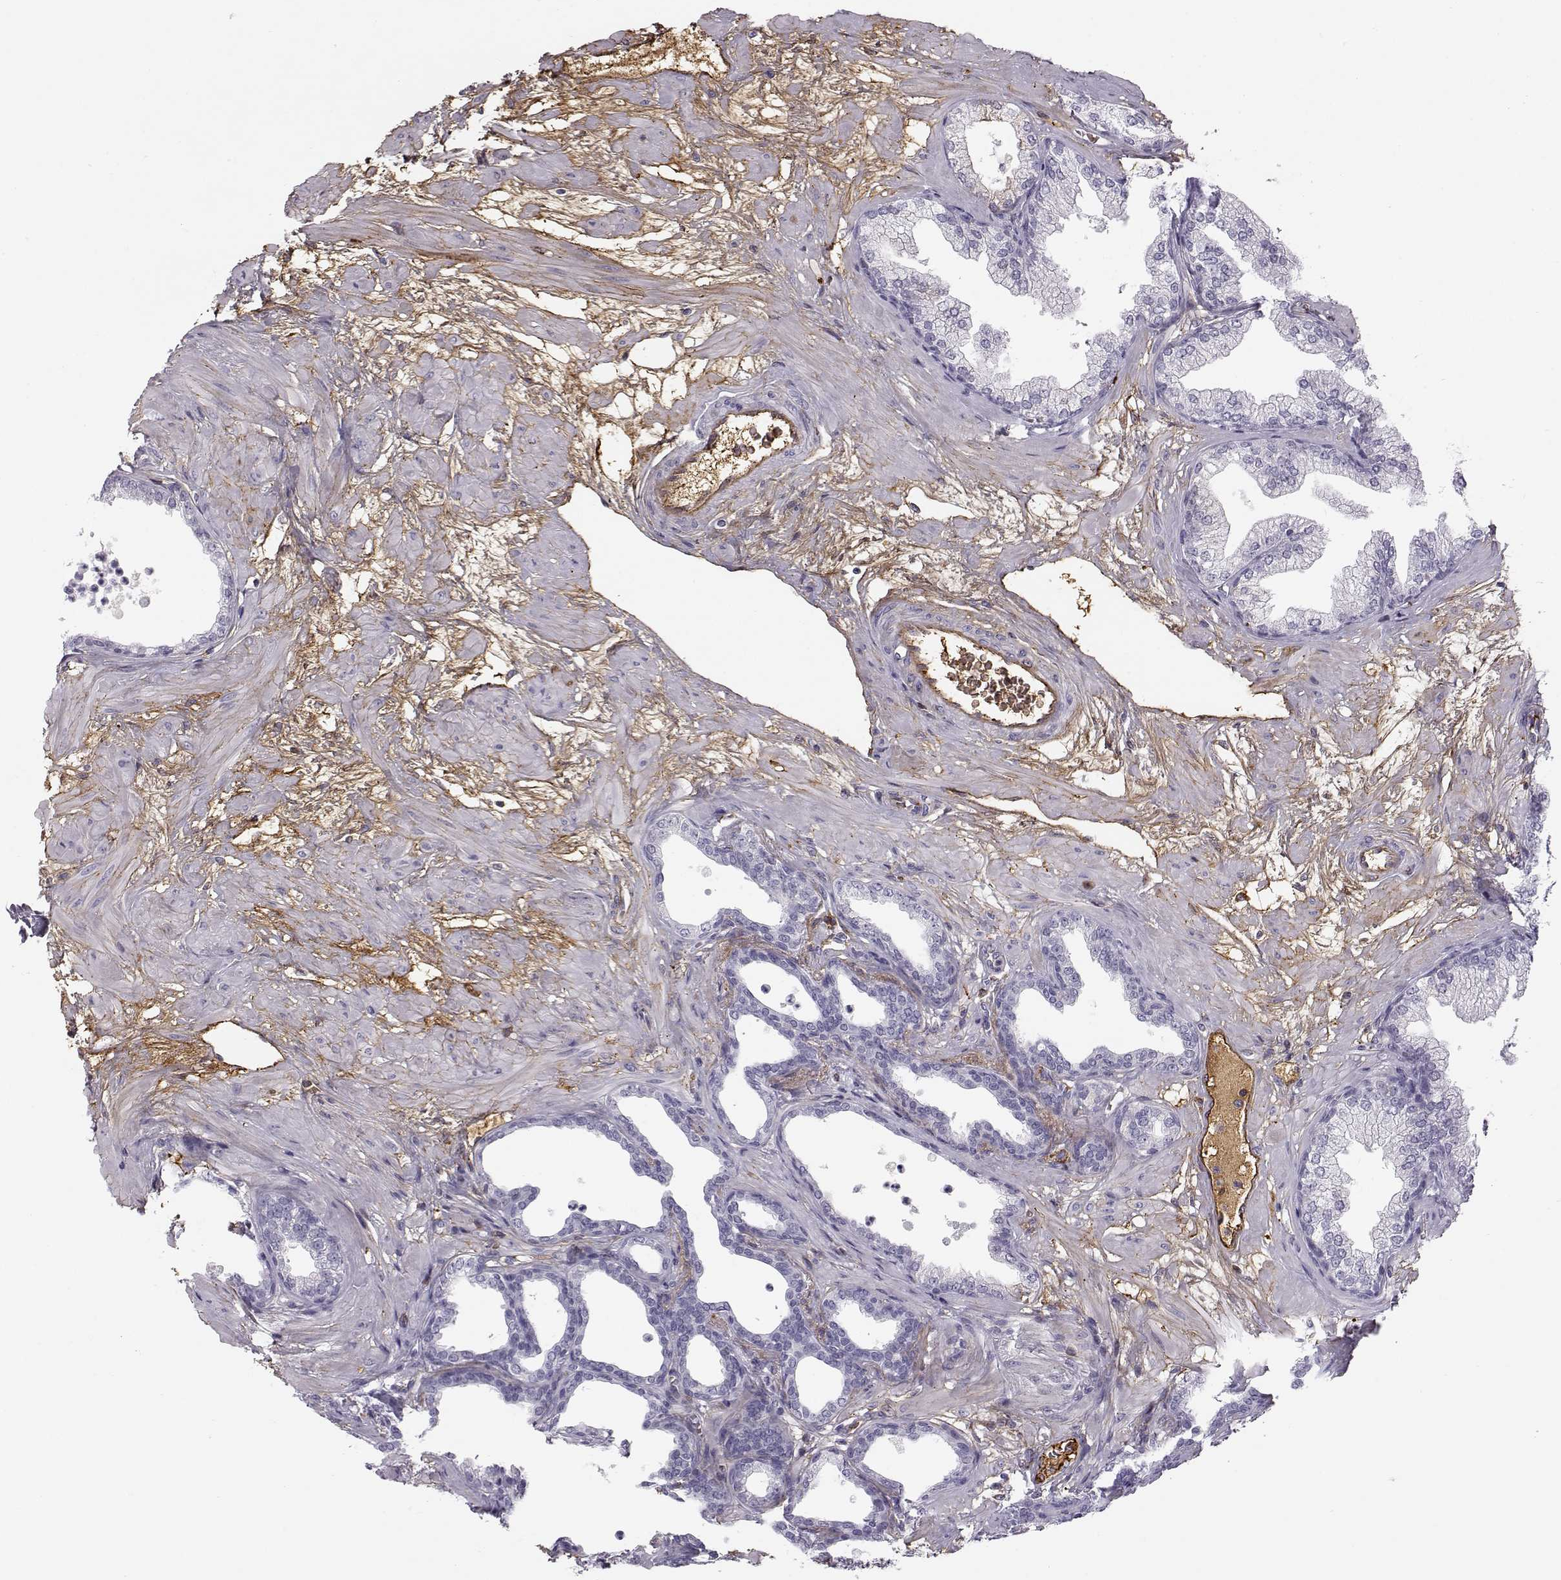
{"staining": {"intensity": "negative", "quantity": "none", "location": "none"}, "tissue": "prostate", "cell_type": "Glandular cells", "image_type": "normal", "snomed": [{"axis": "morphology", "description": "Normal tissue, NOS"}, {"axis": "topography", "description": "Prostate"}], "caption": "Glandular cells show no significant positivity in normal prostate. Brightfield microscopy of immunohistochemistry (IHC) stained with DAB (3,3'-diaminobenzidine) (brown) and hematoxylin (blue), captured at high magnification.", "gene": "PABPC1L2A", "patient": {"sex": "male", "age": 37}}